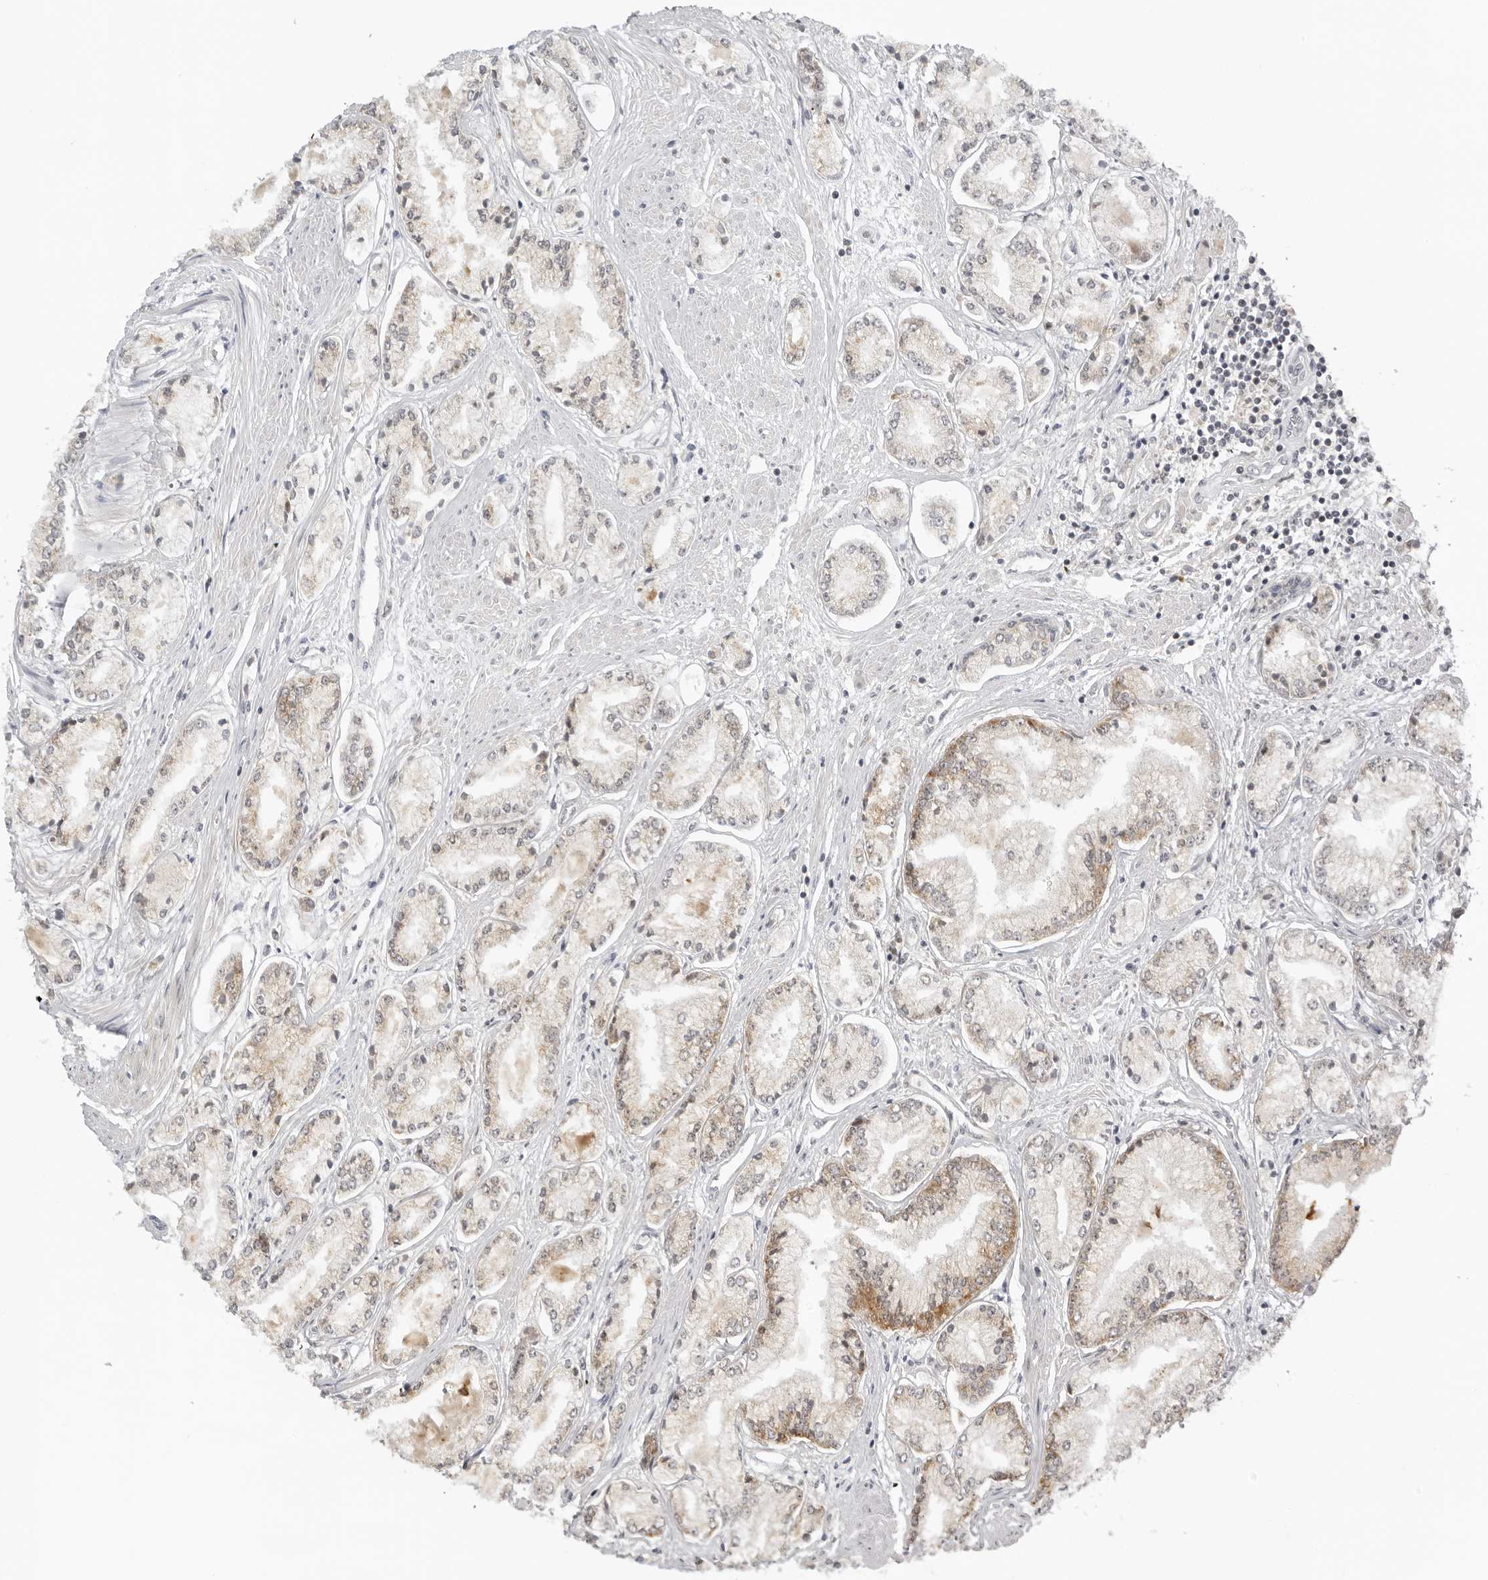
{"staining": {"intensity": "weak", "quantity": "25%-75%", "location": "cytoplasmic/membranous"}, "tissue": "prostate cancer", "cell_type": "Tumor cells", "image_type": "cancer", "snomed": [{"axis": "morphology", "description": "Adenocarcinoma, Low grade"}, {"axis": "topography", "description": "Prostate"}], "caption": "An image of human low-grade adenocarcinoma (prostate) stained for a protein demonstrates weak cytoplasmic/membranous brown staining in tumor cells.", "gene": "ACP6", "patient": {"sex": "male", "age": 52}}